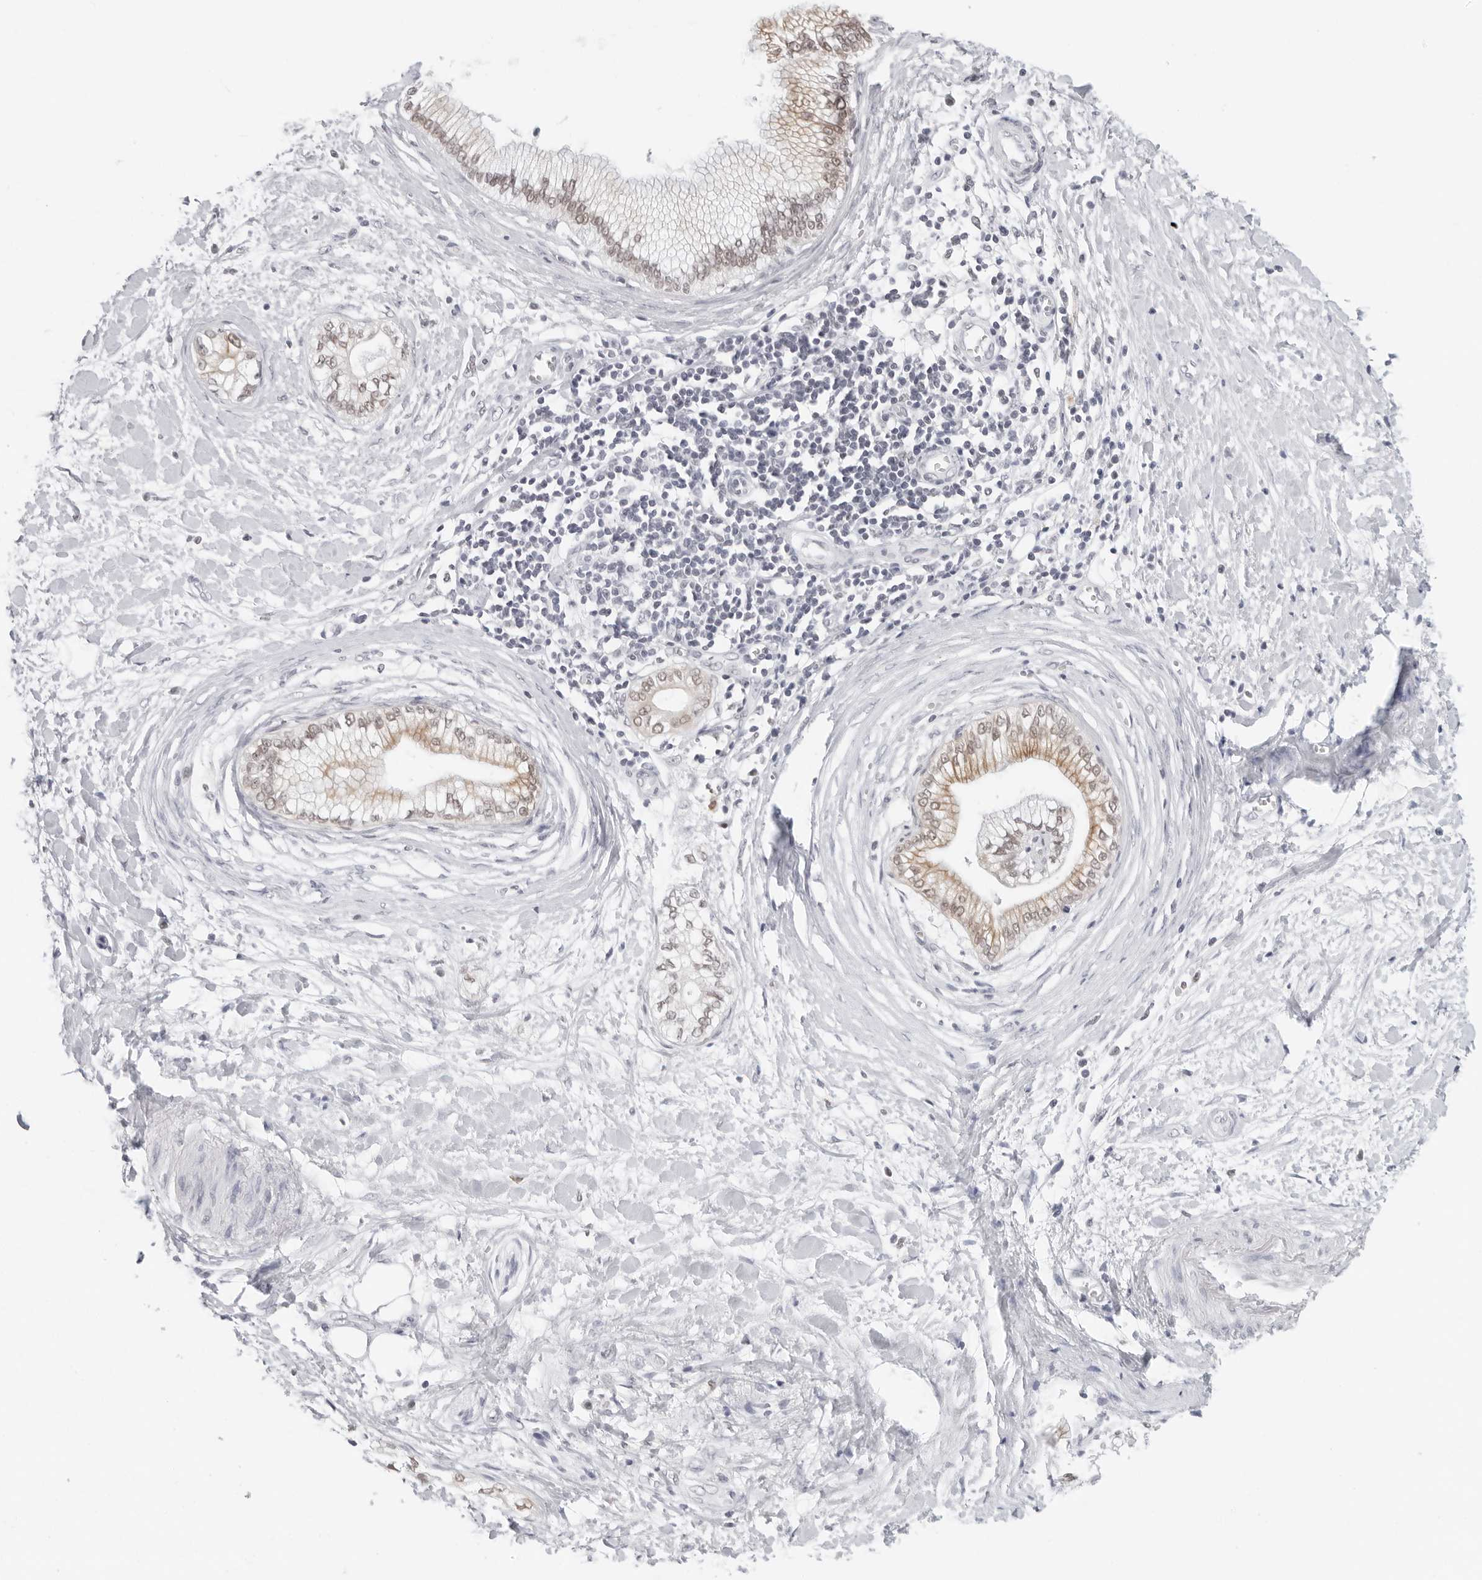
{"staining": {"intensity": "moderate", "quantity": ">75%", "location": "cytoplasmic/membranous,nuclear"}, "tissue": "pancreatic cancer", "cell_type": "Tumor cells", "image_type": "cancer", "snomed": [{"axis": "morphology", "description": "Adenocarcinoma, NOS"}, {"axis": "topography", "description": "Pancreas"}], "caption": "Tumor cells display medium levels of moderate cytoplasmic/membranous and nuclear staining in about >75% of cells in pancreatic adenocarcinoma. (brown staining indicates protein expression, while blue staining denotes nuclei).", "gene": "FLG2", "patient": {"sex": "male", "age": 68}}